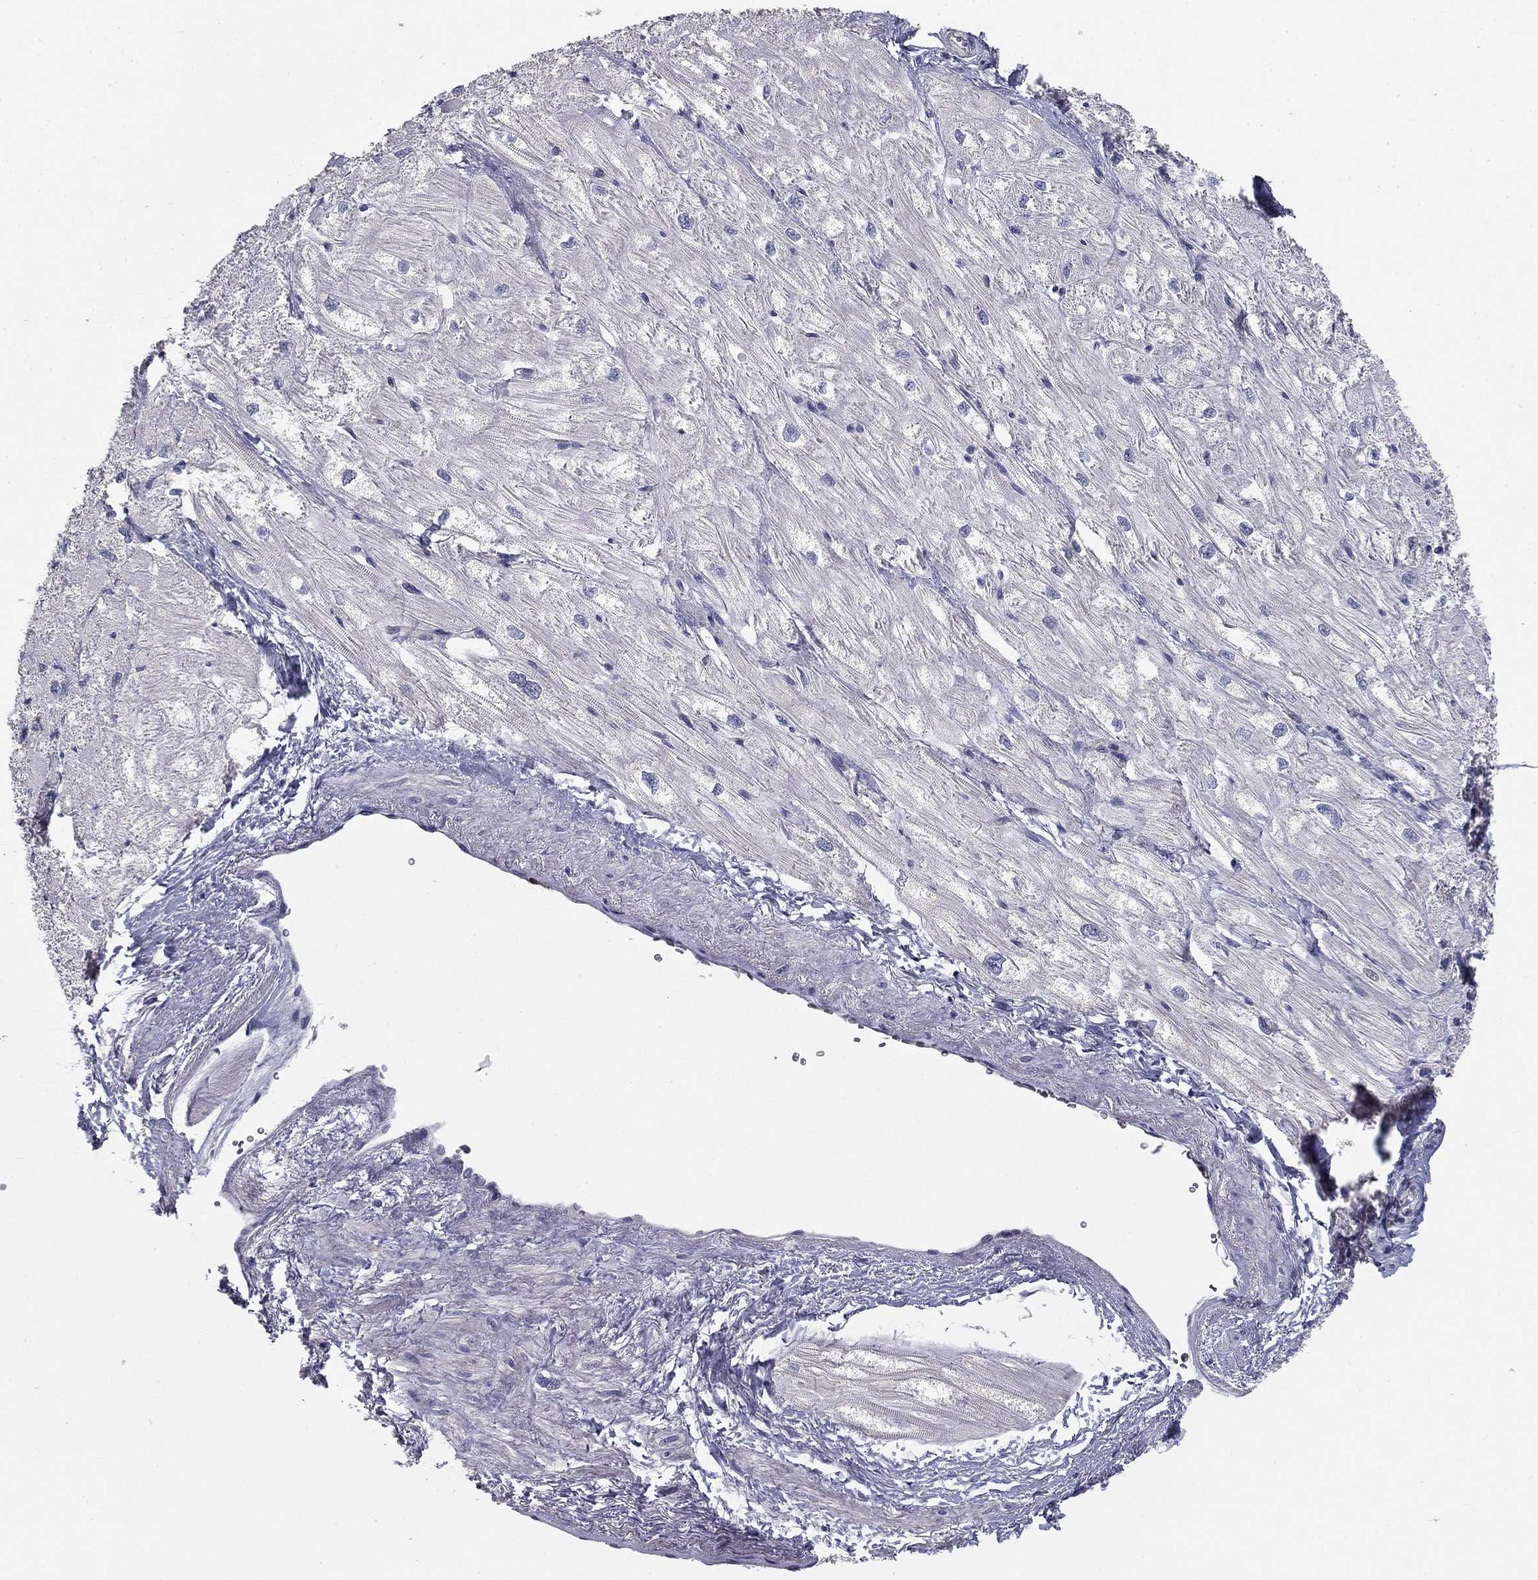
{"staining": {"intensity": "negative", "quantity": "none", "location": "none"}, "tissue": "heart muscle", "cell_type": "Cardiomyocytes", "image_type": "normal", "snomed": [{"axis": "morphology", "description": "Normal tissue, NOS"}, {"axis": "topography", "description": "Heart"}], "caption": "The IHC histopathology image has no significant expression in cardiomyocytes of heart muscle.", "gene": "SEPTIN3", "patient": {"sex": "male", "age": 57}}